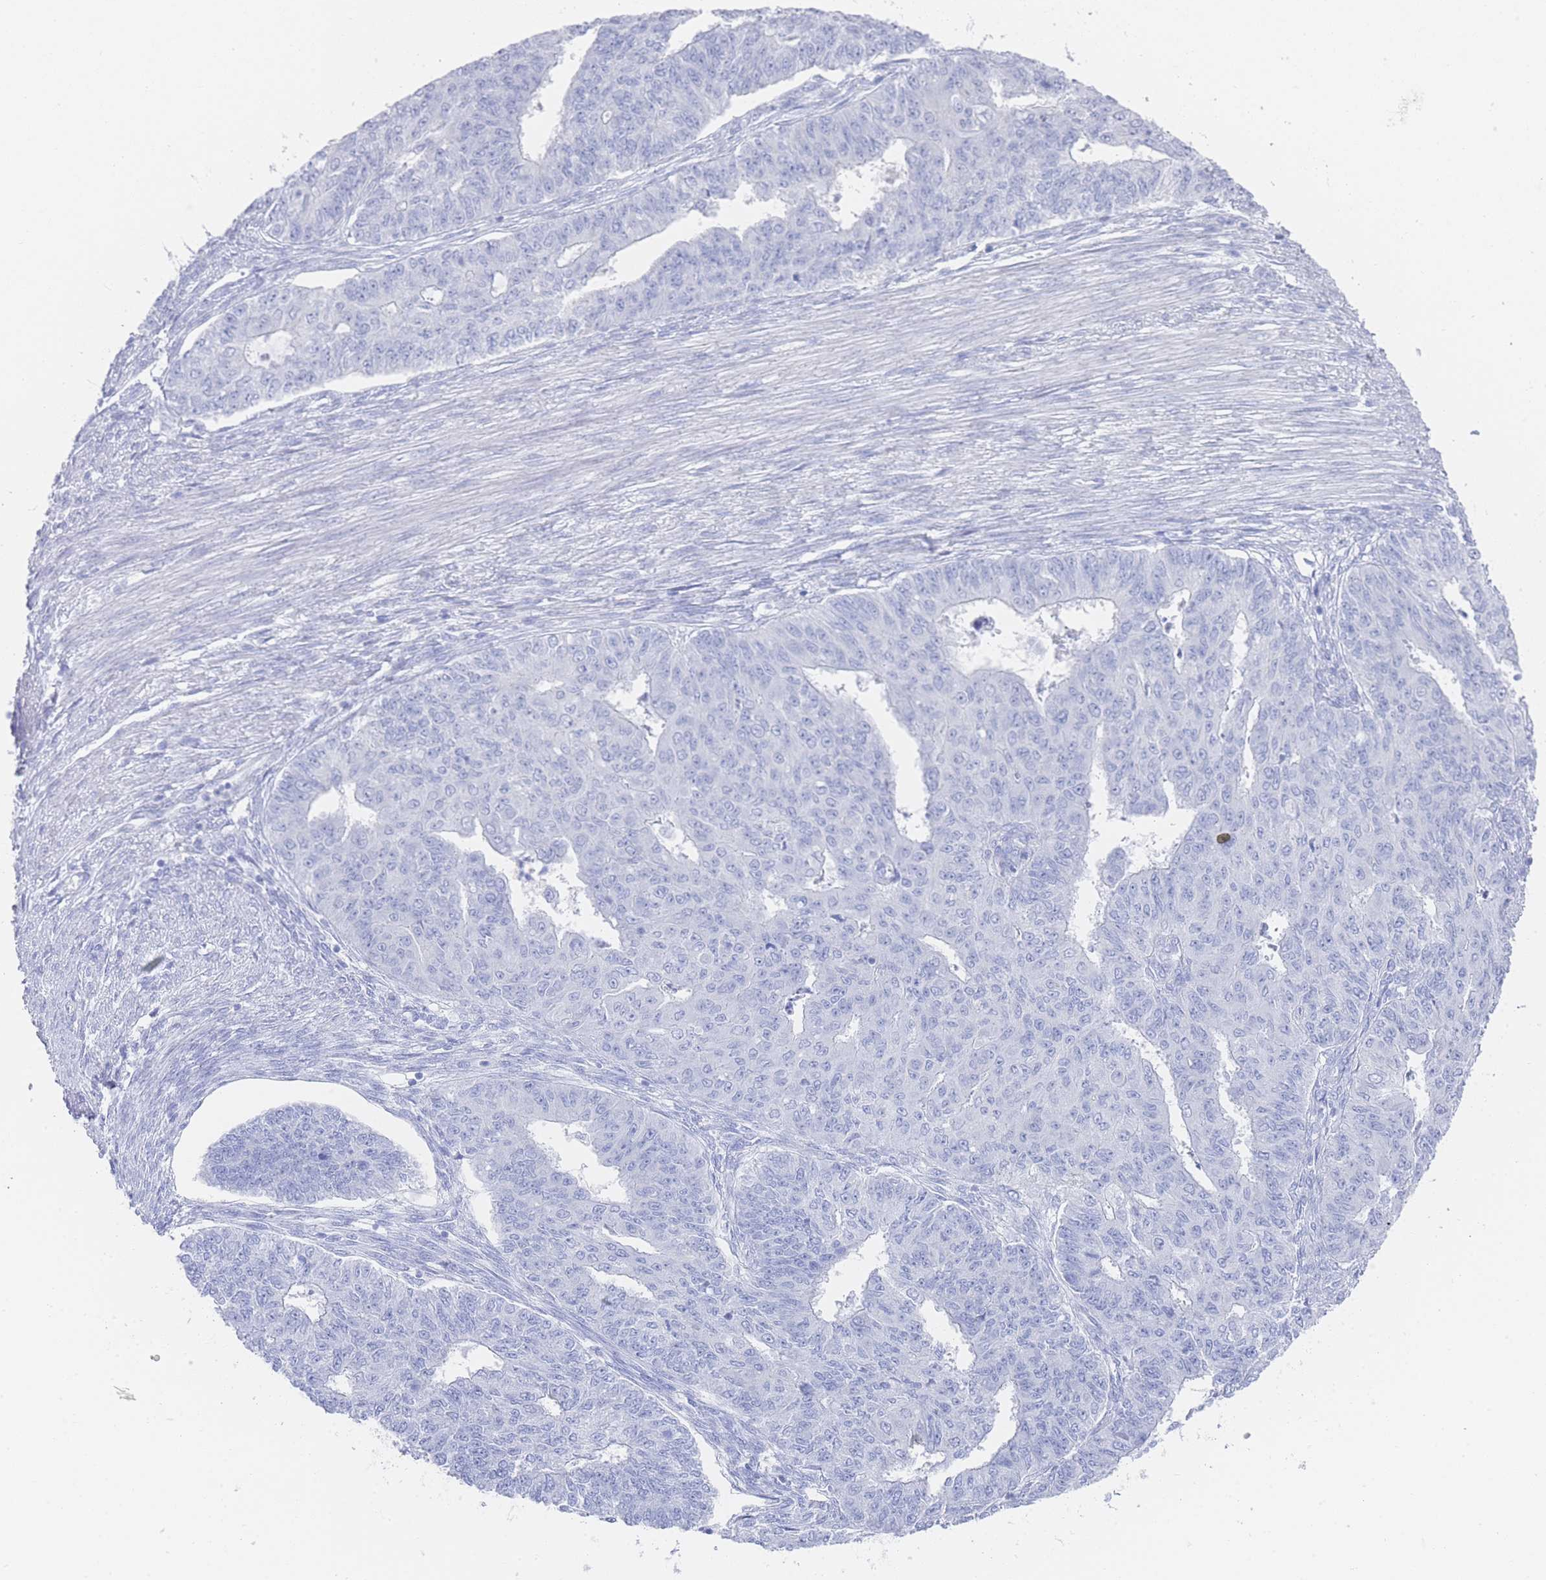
{"staining": {"intensity": "negative", "quantity": "none", "location": "none"}, "tissue": "endometrial cancer", "cell_type": "Tumor cells", "image_type": "cancer", "snomed": [{"axis": "morphology", "description": "Adenocarcinoma, NOS"}, {"axis": "topography", "description": "Endometrium"}], "caption": "This is a photomicrograph of immunohistochemistry (IHC) staining of endometrial adenocarcinoma, which shows no expression in tumor cells.", "gene": "LRRC37A", "patient": {"sex": "female", "age": 32}}